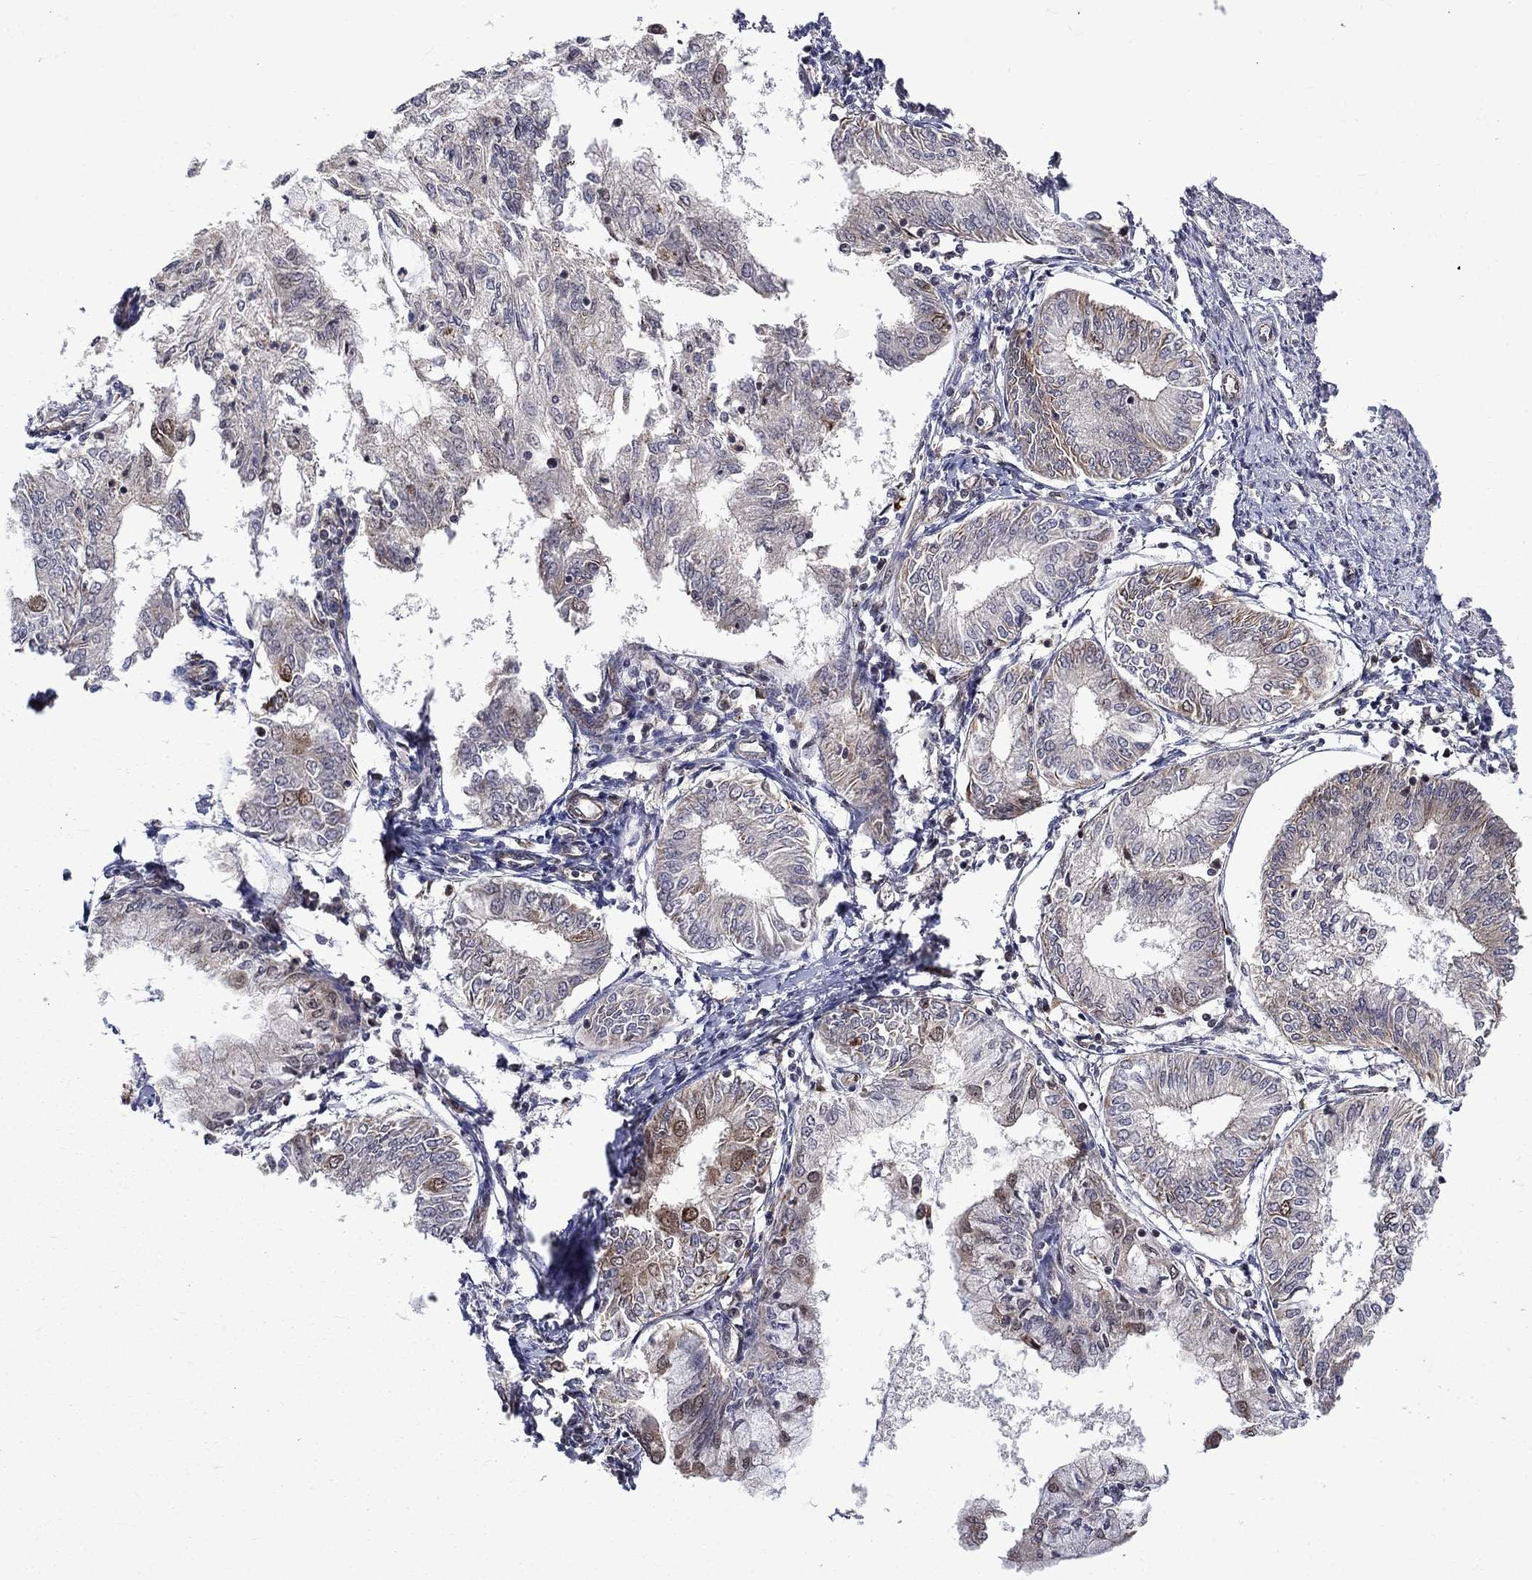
{"staining": {"intensity": "moderate", "quantity": "<25%", "location": "cytoplasmic/membranous,nuclear"}, "tissue": "endometrial cancer", "cell_type": "Tumor cells", "image_type": "cancer", "snomed": [{"axis": "morphology", "description": "Adenocarcinoma, NOS"}, {"axis": "topography", "description": "Endometrium"}], "caption": "This is an image of immunohistochemistry (IHC) staining of endometrial cancer (adenocarcinoma), which shows moderate positivity in the cytoplasmic/membranous and nuclear of tumor cells.", "gene": "KPNA3", "patient": {"sex": "female", "age": 68}}